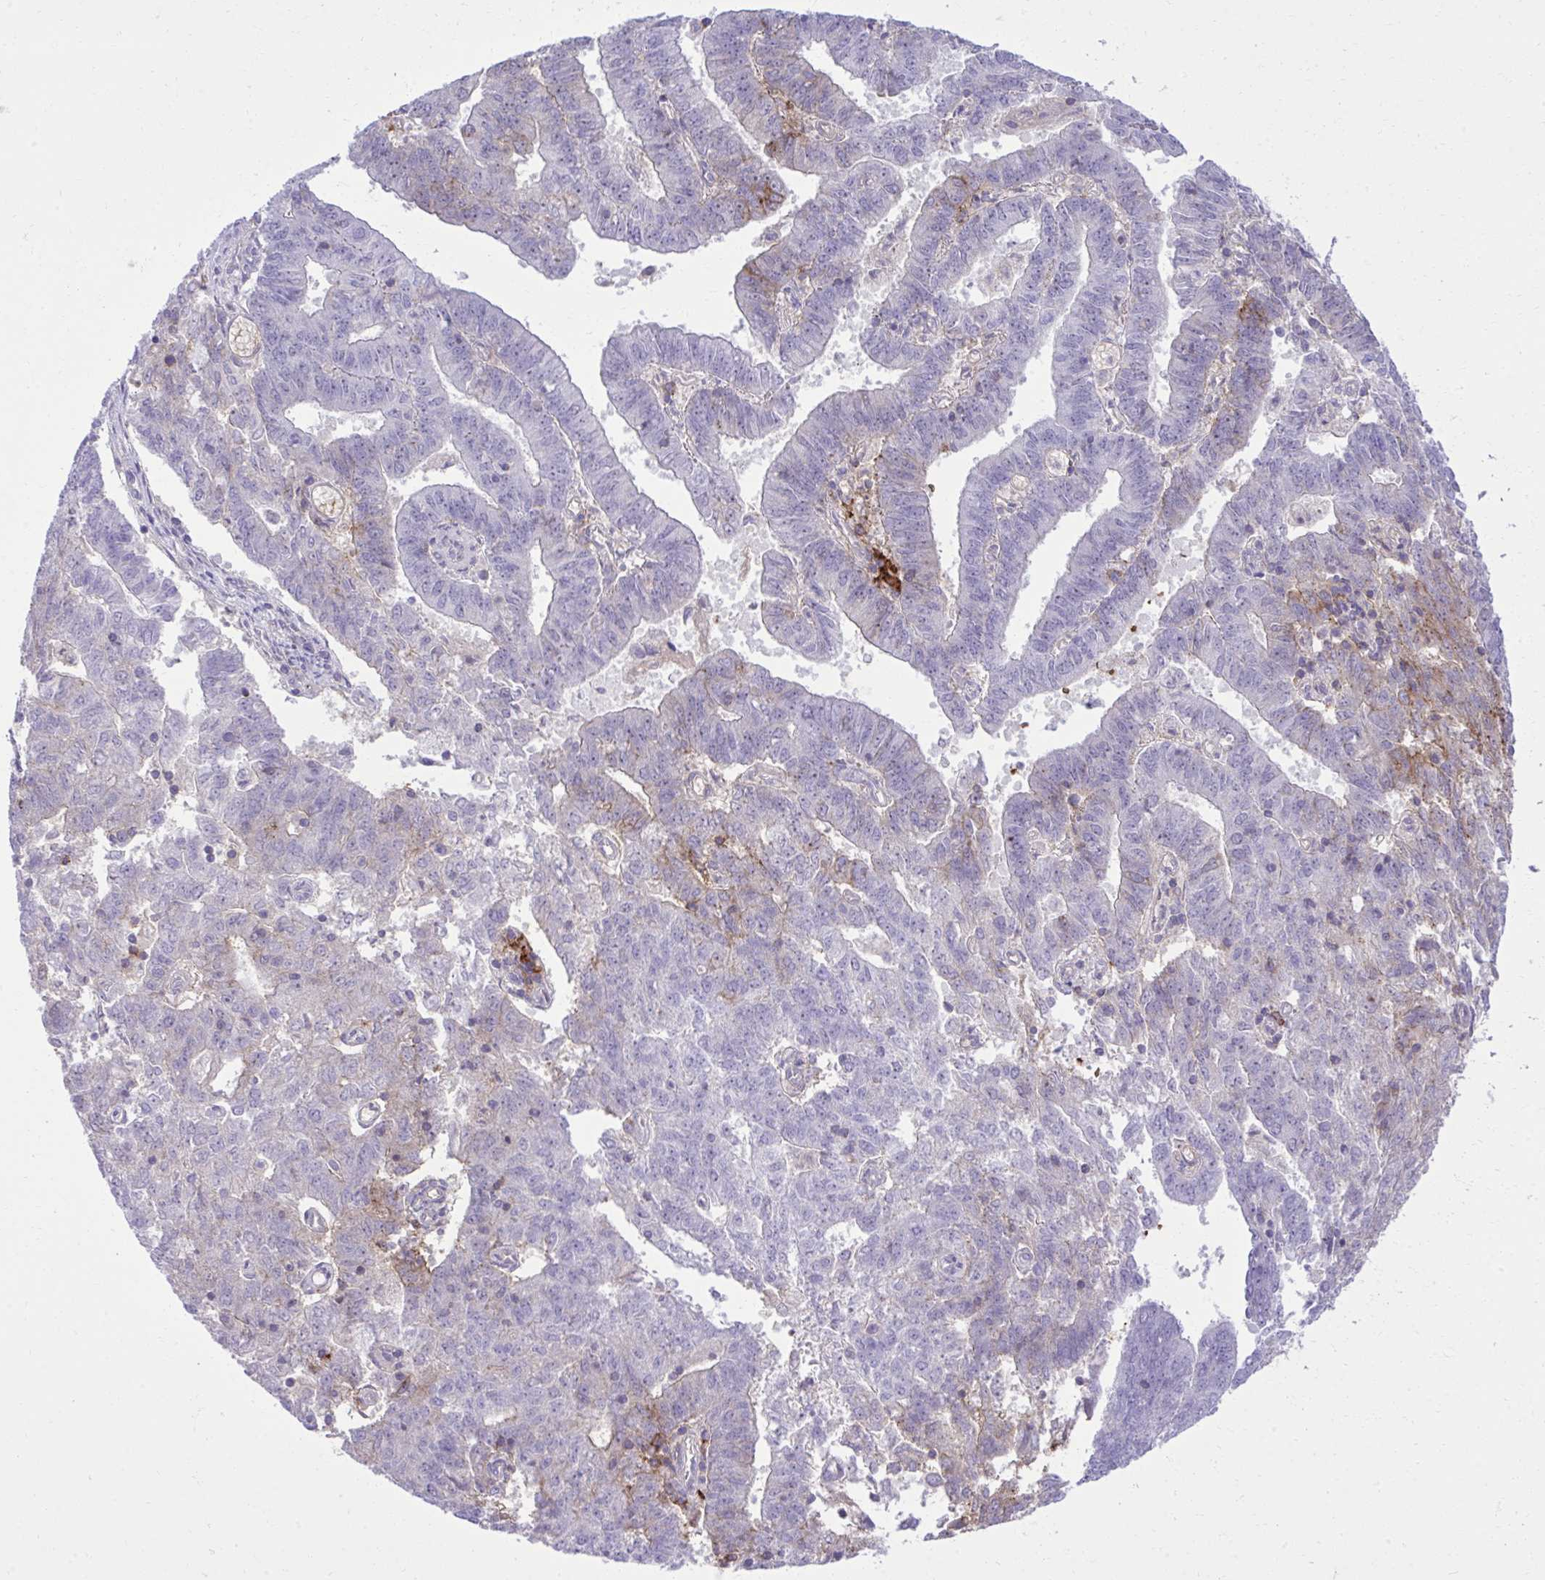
{"staining": {"intensity": "moderate", "quantity": "<25%", "location": "cytoplasmic/membranous"}, "tissue": "endometrial cancer", "cell_type": "Tumor cells", "image_type": "cancer", "snomed": [{"axis": "morphology", "description": "Adenocarcinoma, NOS"}, {"axis": "topography", "description": "Endometrium"}], "caption": "IHC (DAB (3,3'-diaminobenzidine)) staining of endometrial cancer (adenocarcinoma) reveals moderate cytoplasmic/membranous protein positivity in approximately <25% of tumor cells. Nuclei are stained in blue.", "gene": "PITPNM3", "patient": {"sex": "female", "age": 82}}